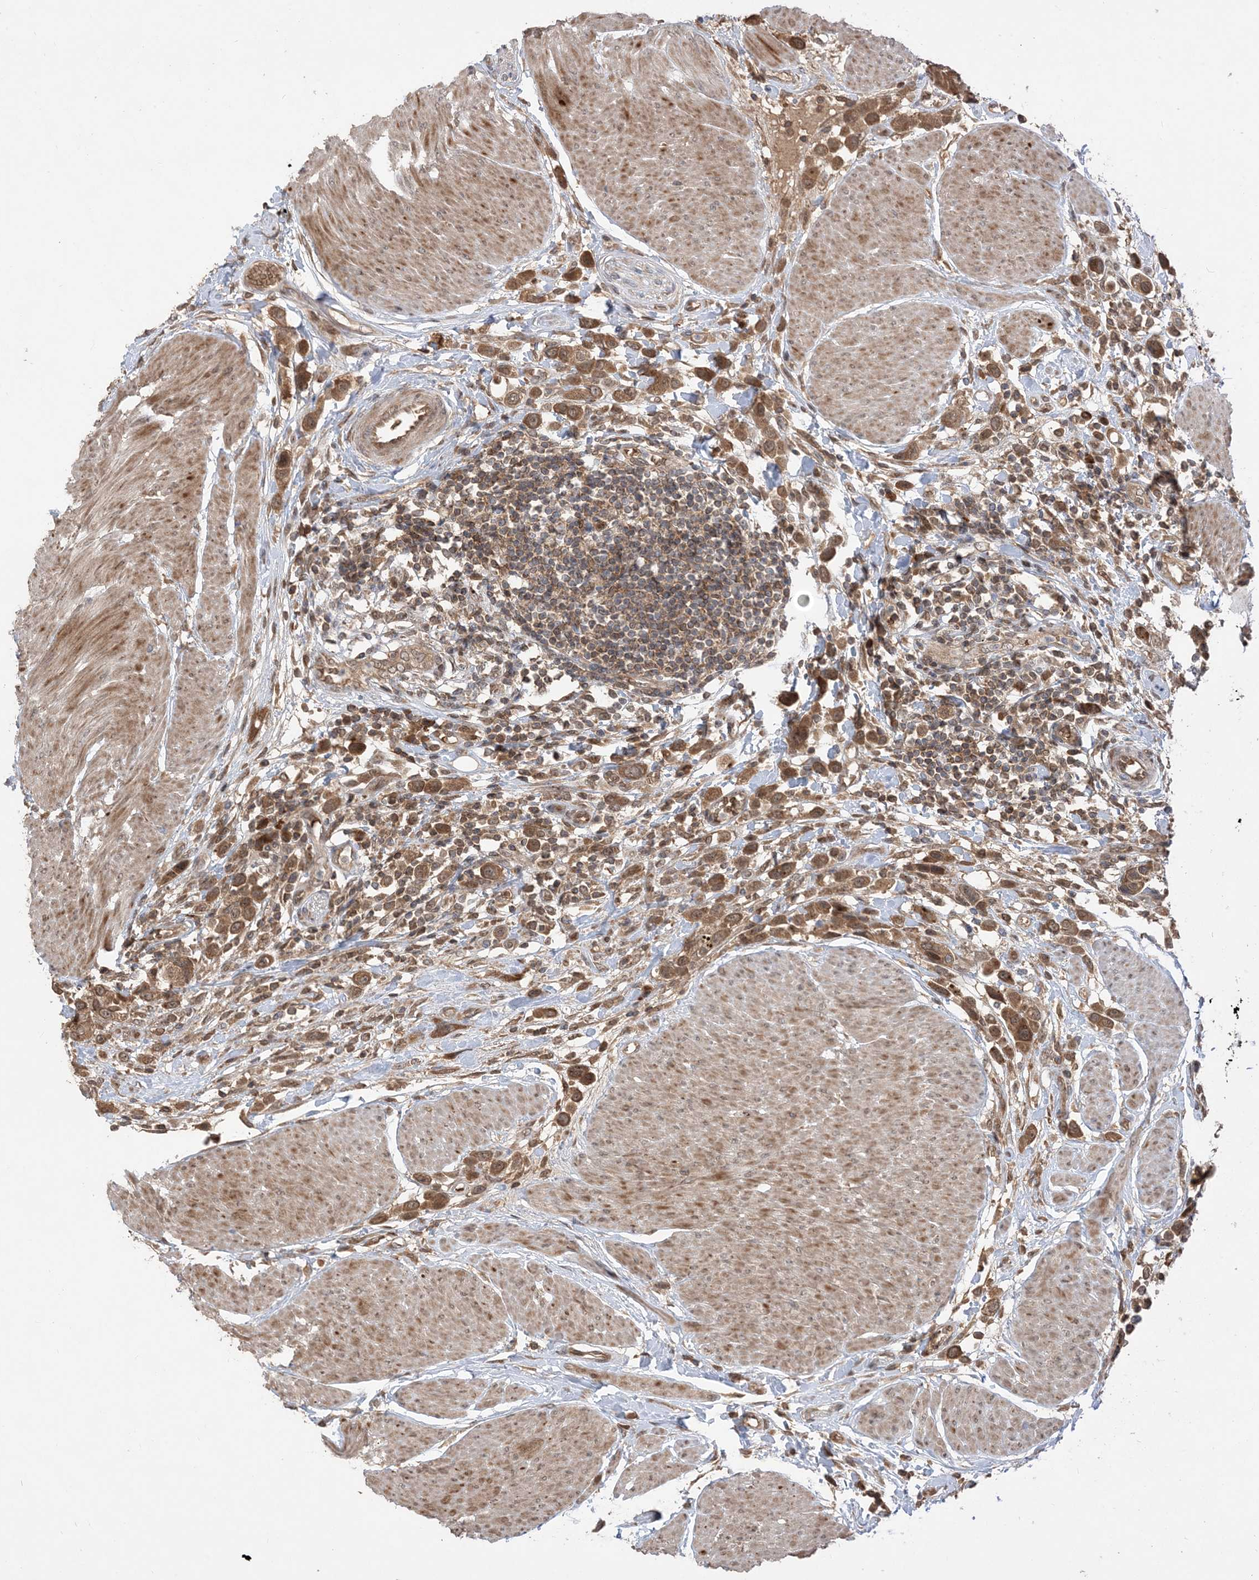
{"staining": {"intensity": "strong", "quantity": ">75%", "location": "cytoplasmic/membranous"}, "tissue": "urothelial cancer", "cell_type": "Tumor cells", "image_type": "cancer", "snomed": [{"axis": "morphology", "description": "Urothelial carcinoma, High grade"}, {"axis": "topography", "description": "Urinary bladder"}], "caption": "High-power microscopy captured an immunohistochemistry photomicrograph of high-grade urothelial carcinoma, revealing strong cytoplasmic/membranous positivity in approximately >75% of tumor cells. (Stains: DAB in brown, nuclei in blue, Microscopy: brightfield microscopy at high magnification).", "gene": "PUSL1", "patient": {"sex": "male", "age": 50}}